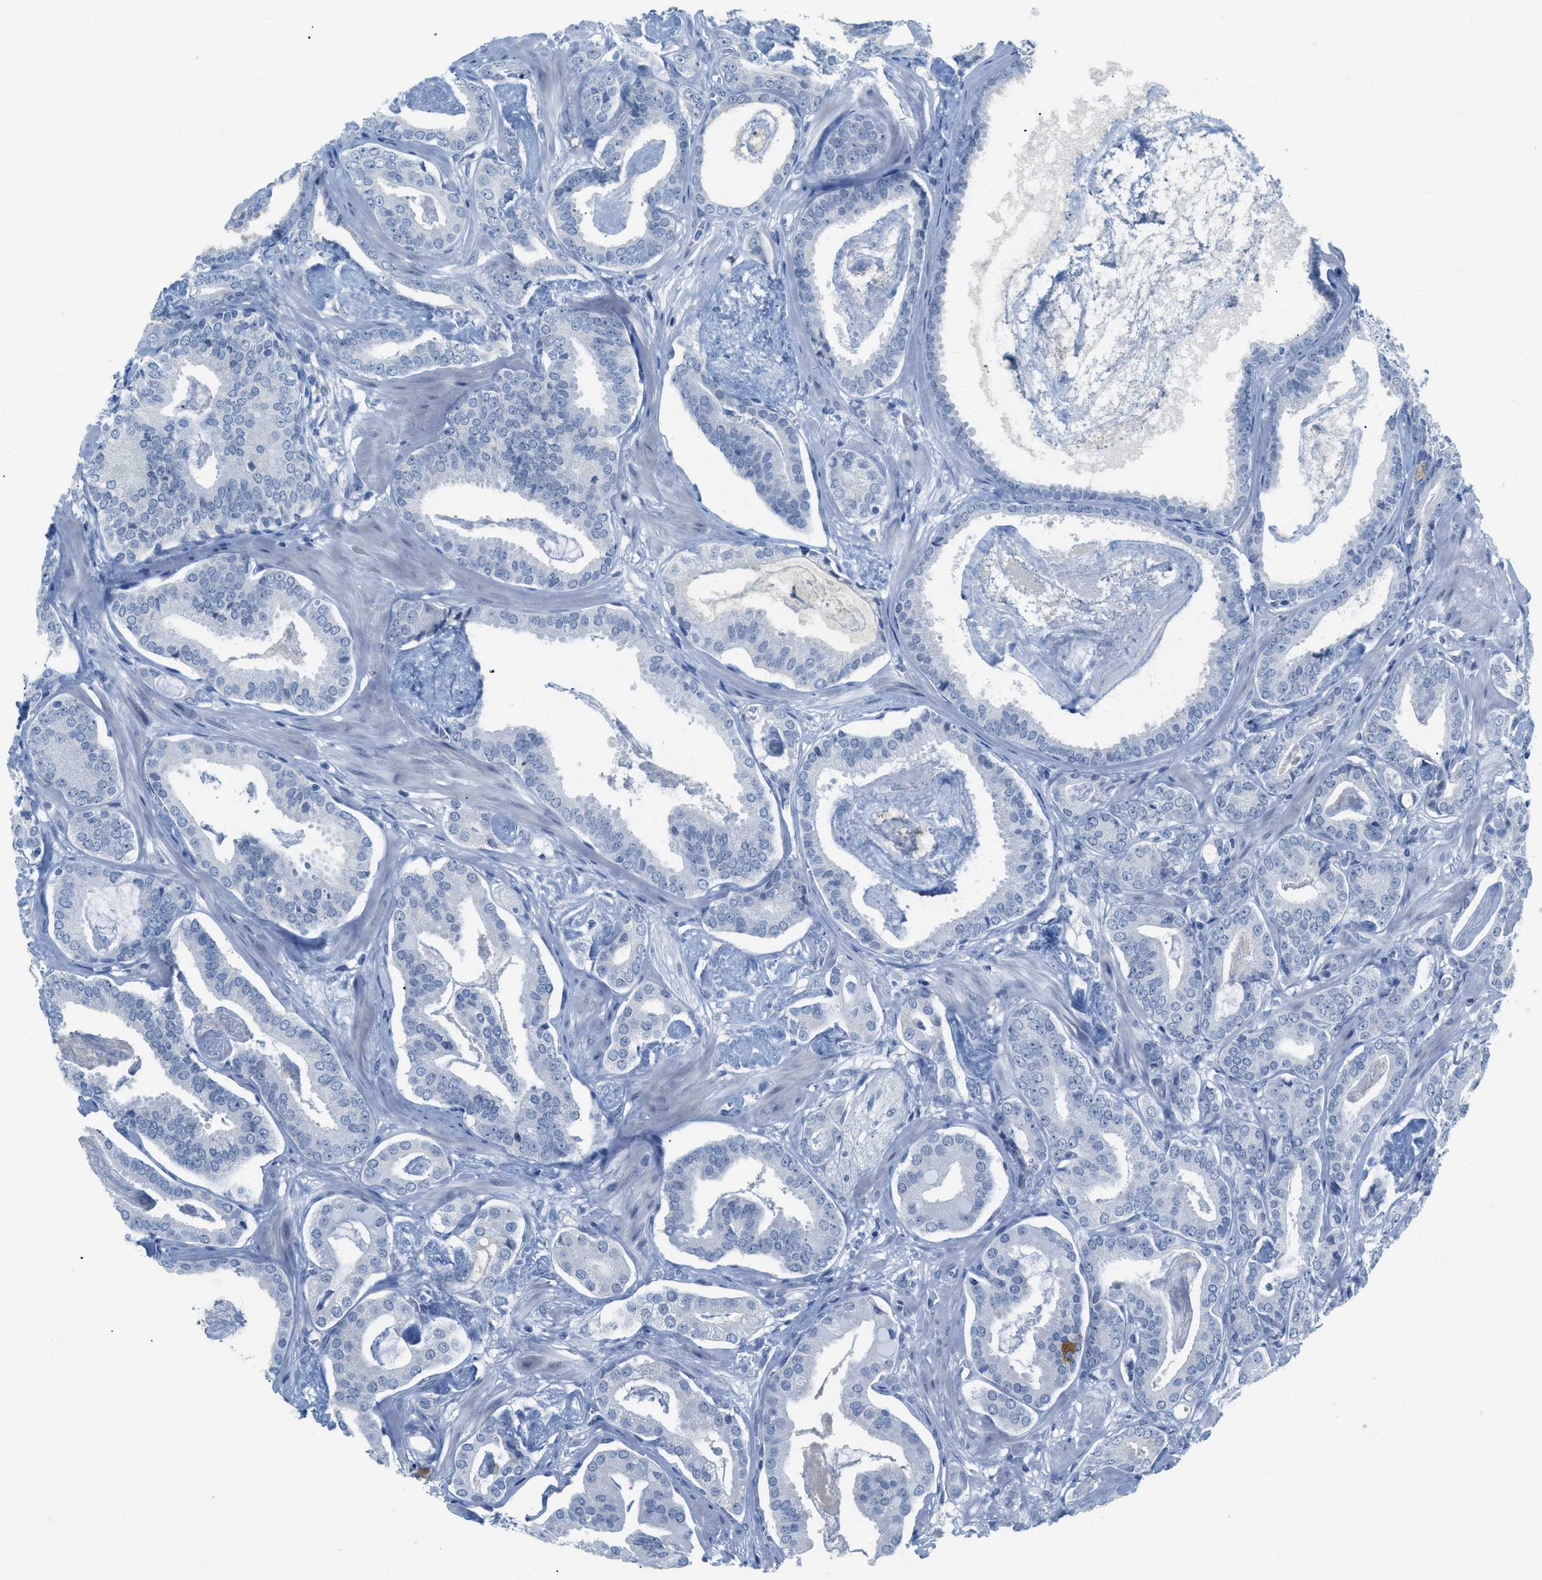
{"staining": {"intensity": "negative", "quantity": "none", "location": "none"}, "tissue": "prostate cancer", "cell_type": "Tumor cells", "image_type": "cancer", "snomed": [{"axis": "morphology", "description": "Adenocarcinoma, Low grade"}, {"axis": "topography", "description": "Prostate"}], "caption": "DAB immunohistochemical staining of human prostate cancer exhibits no significant positivity in tumor cells.", "gene": "HSF2", "patient": {"sex": "male", "age": 53}}